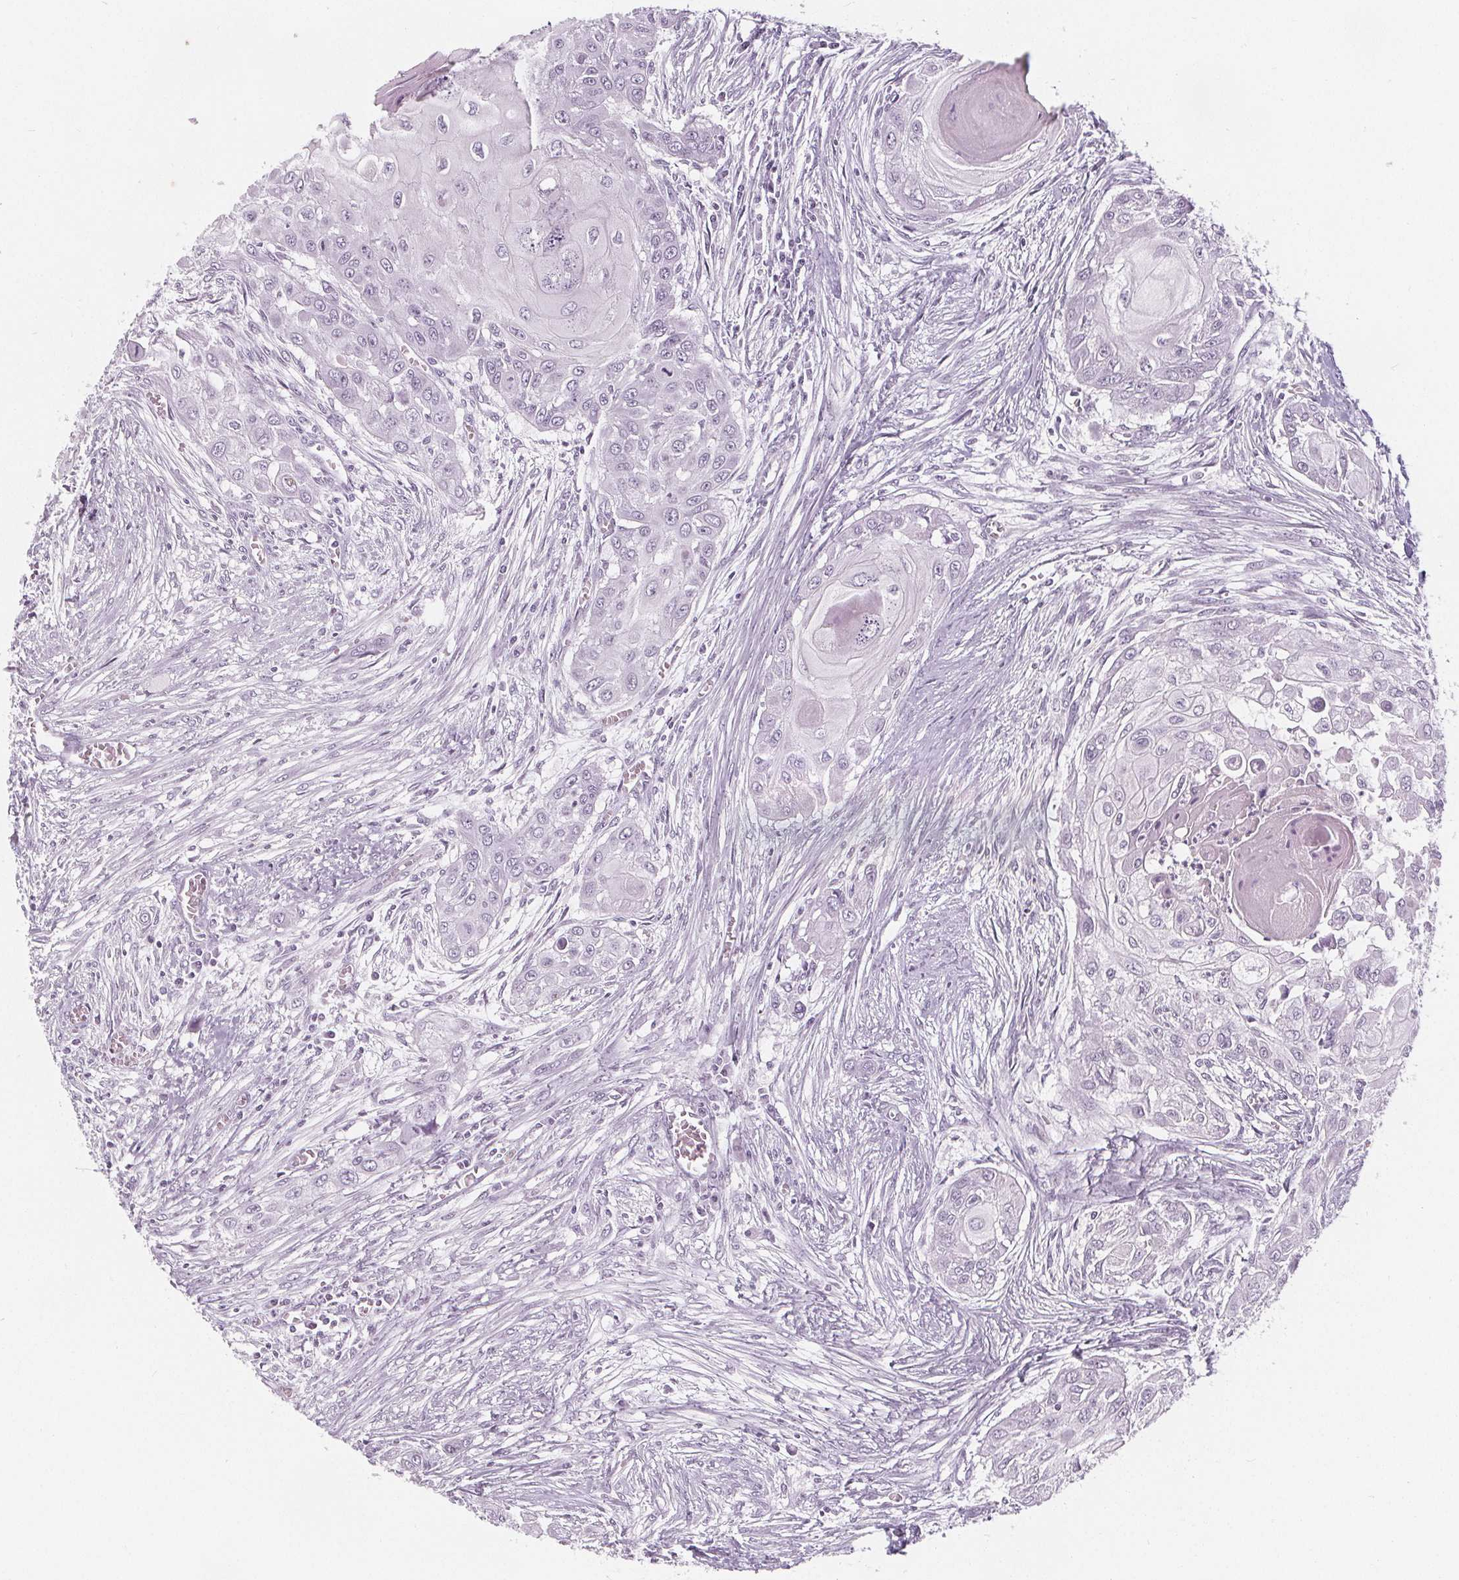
{"staining": {"intensity": "negative", "quantity": "none", "location": "none"}, "tissue": "head and neck cancer", "cell_type": "Tumor cells", "image_type": "cancer", "snomed": [{"axis": "morphology", "description": "Squamous cell carcinoma, NOS"}, {"axis": "topography", "description": "Oral tissue"}, {"axis": "topography", "description": "Head-Neck"}], "caption": "Human head and neck cancer stained for a protein using immunohistochemistry (IHC) shows no expression in tumor cells.", "gene": "DBX2", "patient": {"sex": "male", "age": 71}}